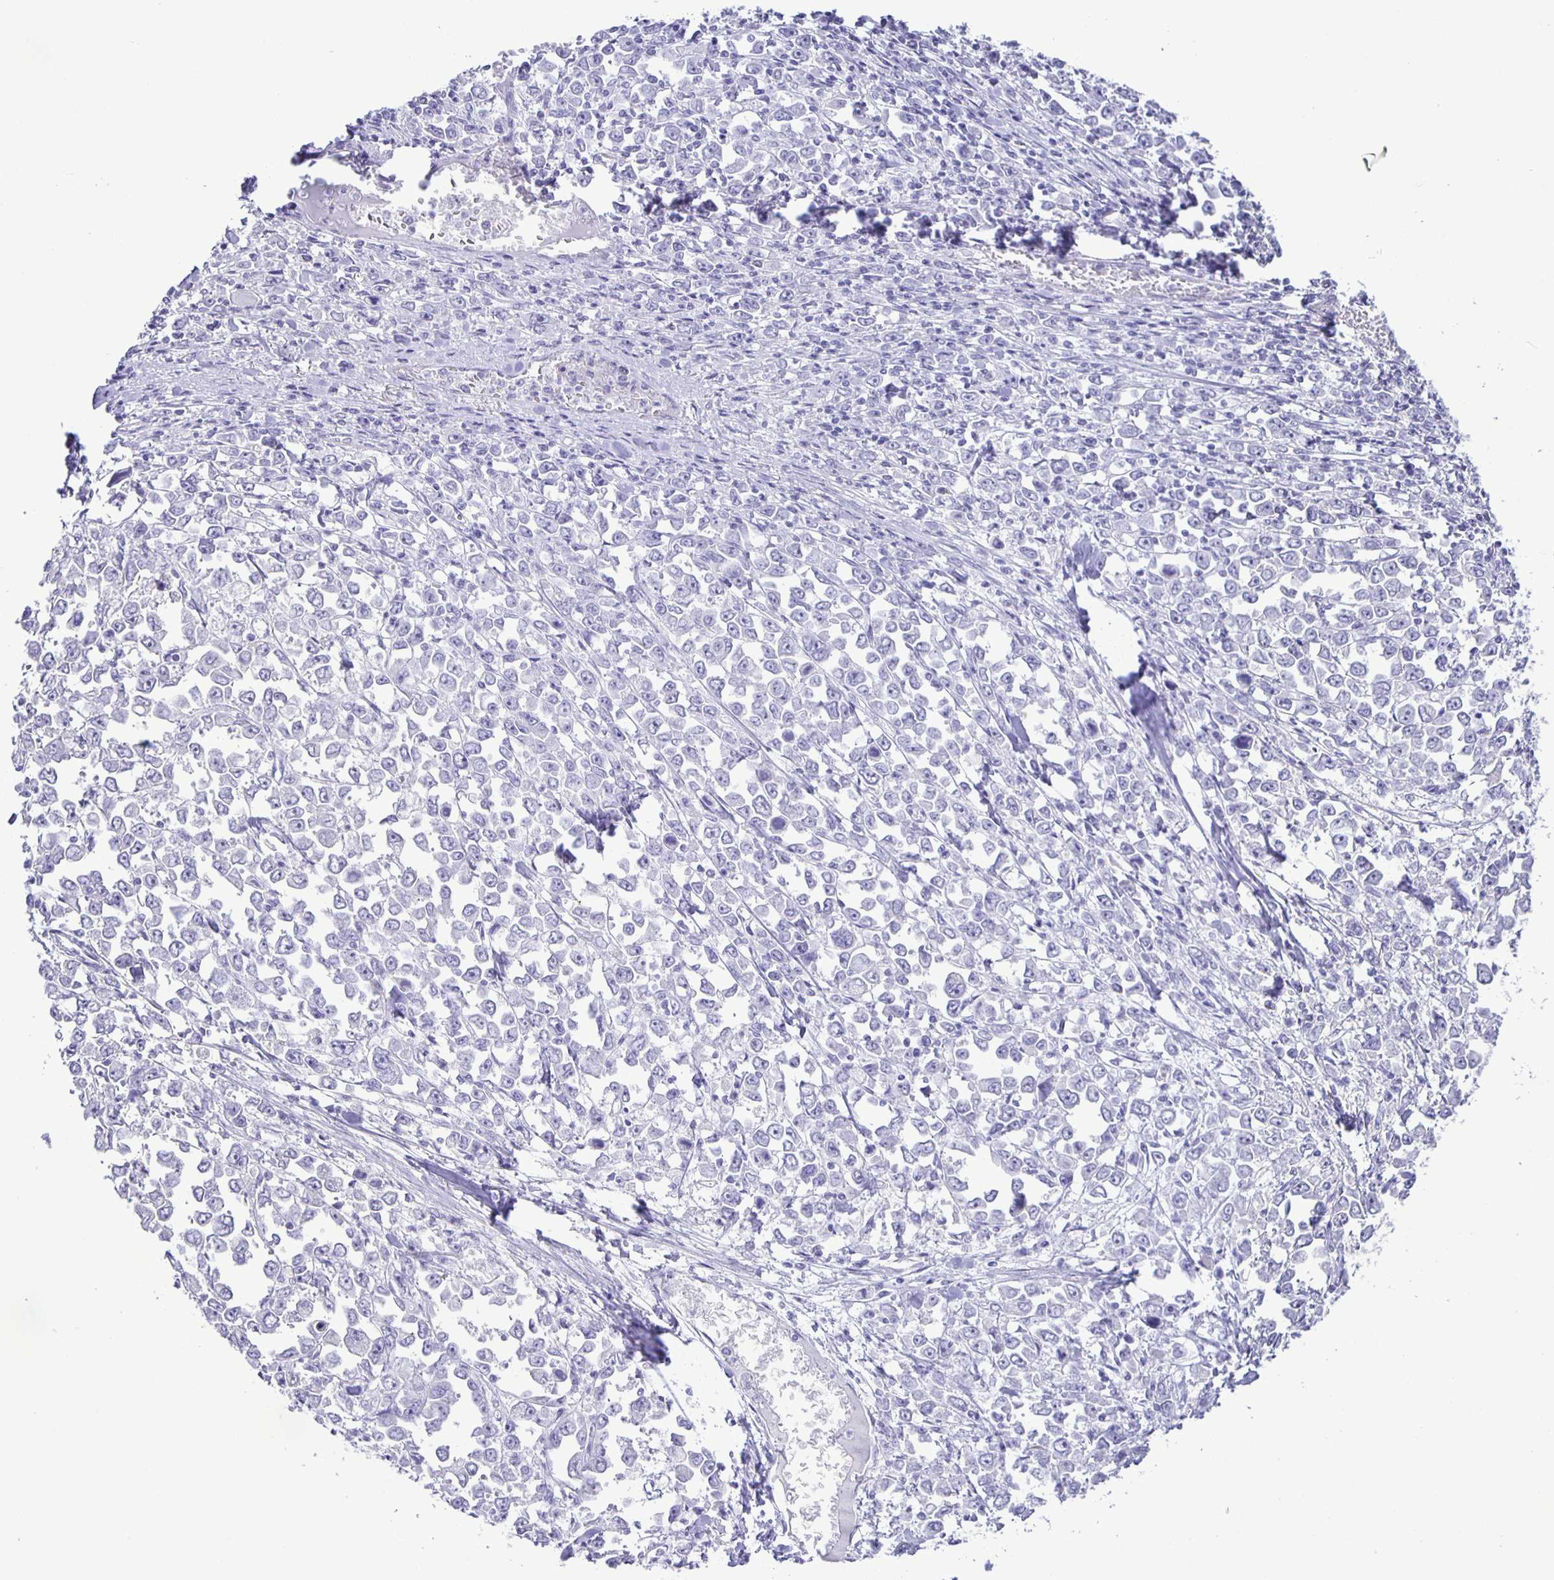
{"staining": {"intensity": "negative", "quantity": "none", "location": "none"}, "tissue": "stomach cancer", "cell_type": "Tumor cells", "image_type": "cancer", "snomed": [{"axis": "morphology", "description": "Adenocarcinoma, NOS"}, {"axis": "topography", "description": "Stomach, upper"}], "caption": "DAB (3,3'-diaminobenzidine) immunohistochemical staining of human stomach cancer (adenocarcinoma) exhibits no significant positivity in tumor cells. Brightfield microscopy of IHC stained with DAB (brown) and hematoxylin (blue), captured at high magnification.", "gene": "EZHIP", "patient": {"sex": "male", "age": 70}}